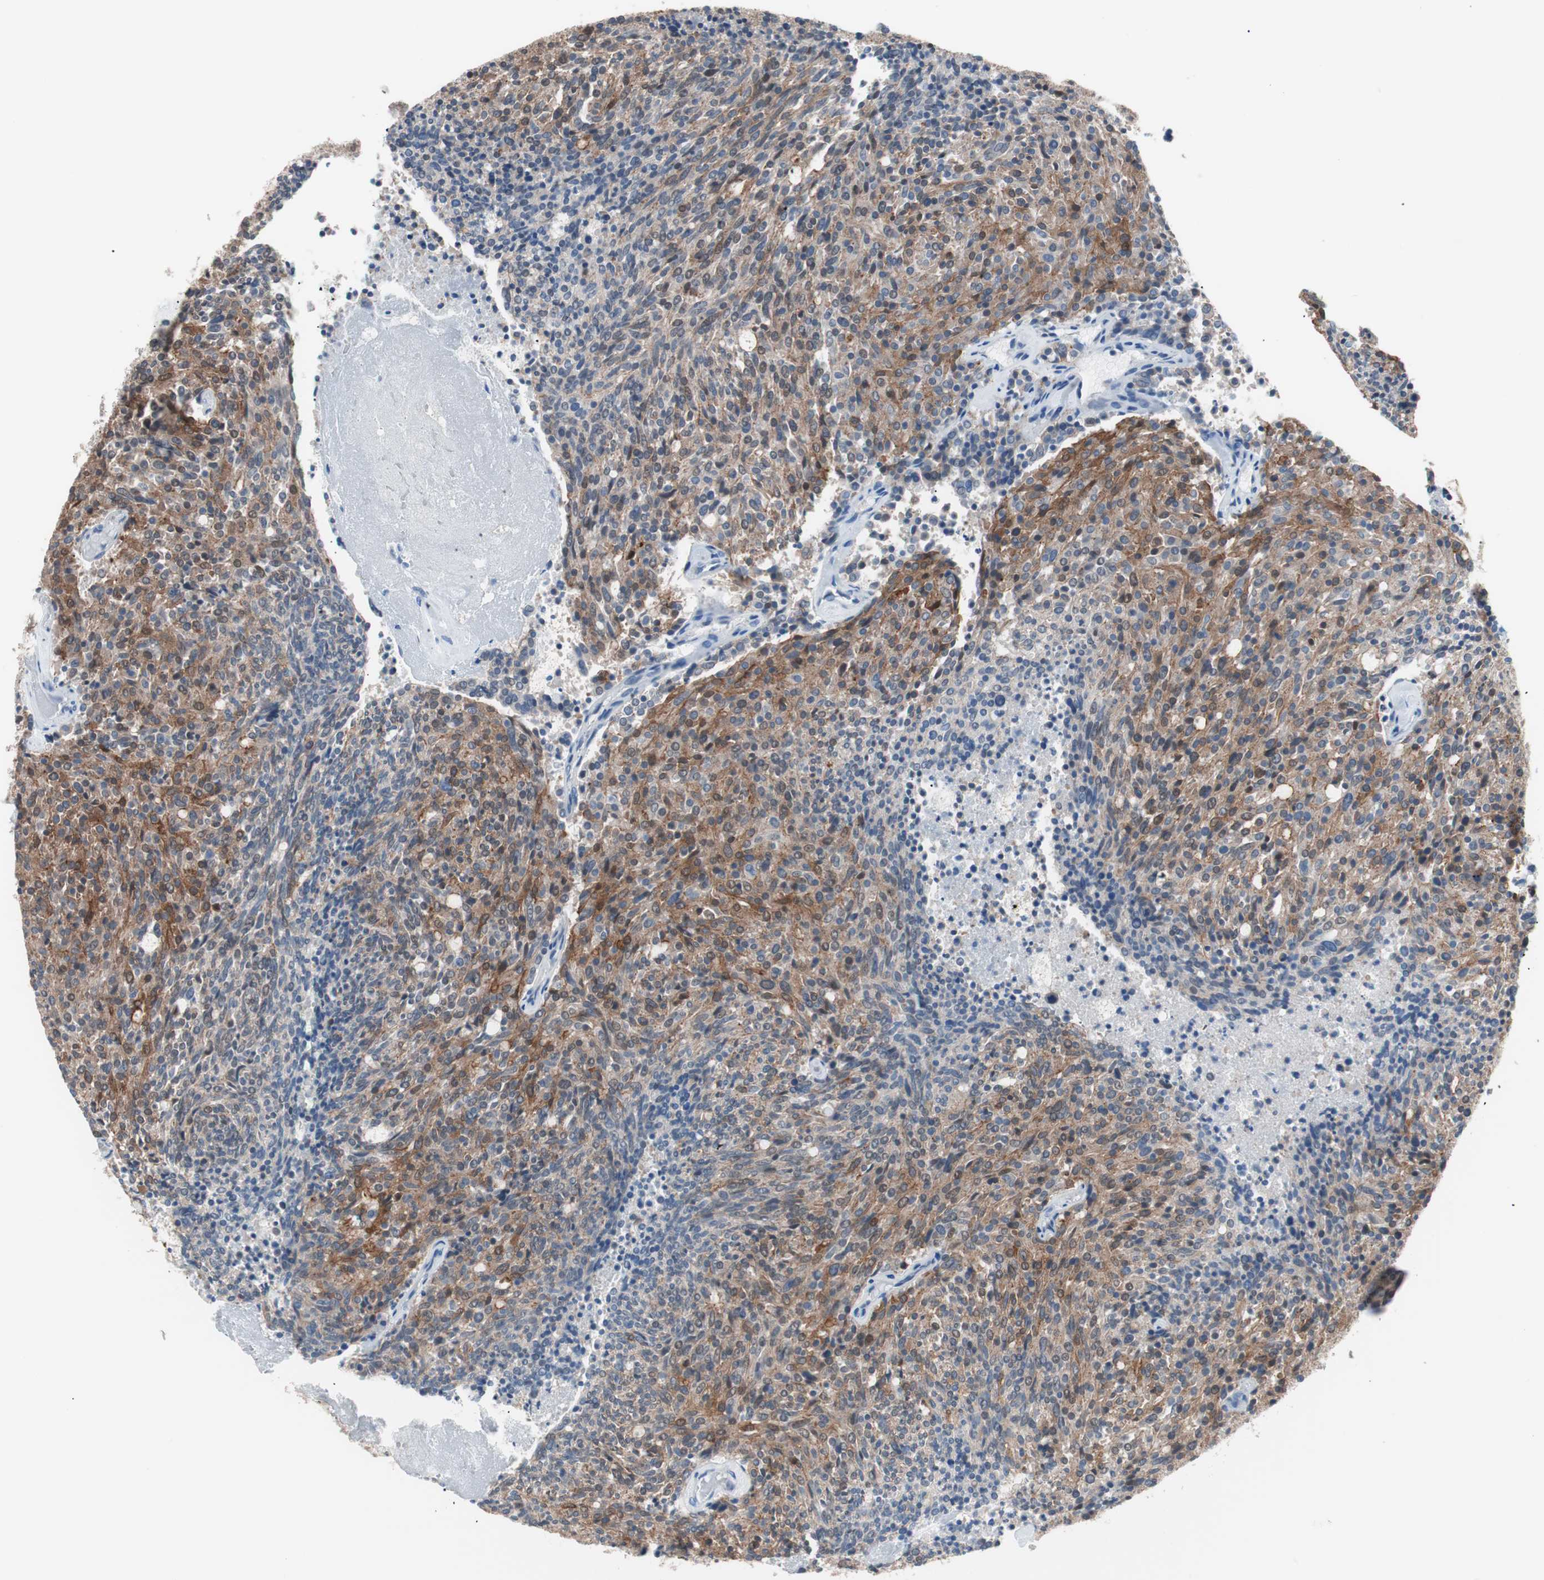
{"staining": {"intensity": "moderate", "quantity": ">75%", "location": "cytoplasmic/membranous"}, "tissue": "carcinoid", "cell_type": "Tumor cells", "image_type": "cancer", "snomed": [{"axis": "morphology", "description": "Carcinoid, malignant, NOS"}, {"axis": "topography", "description": "Pancreas"}], "caption": "Carcinoid stained for a protein (brown) exhibits moderate cytoplasmic/membranous positive positivity in approximately >75% of tumor cells.", "gene": "VIL1", "patient": {"sex": "female", "age": 54}}